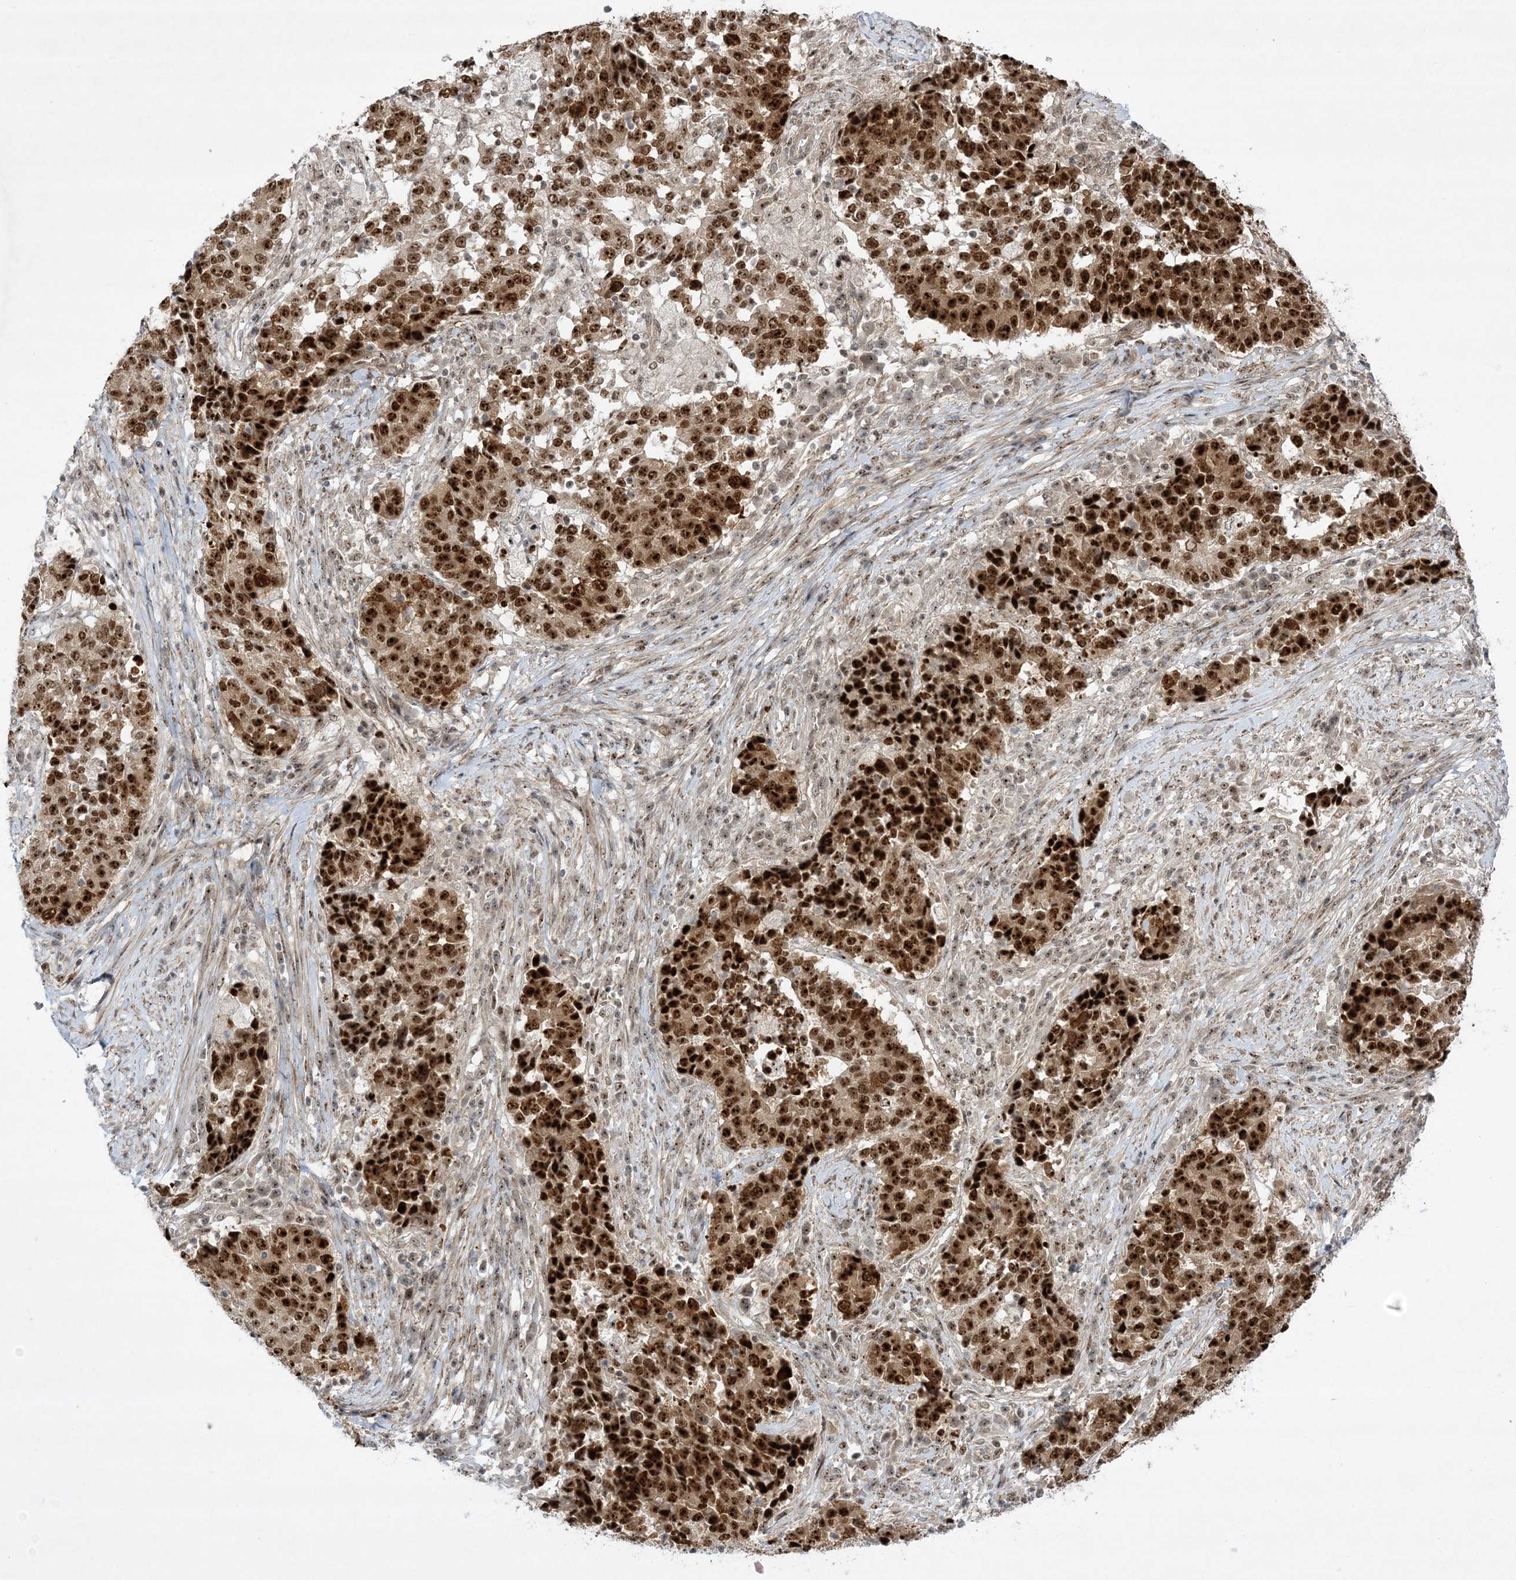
{"staining": {"intensity": "strong", "quantity": ">75%", "location": "cytoplasmic/membranous,nuclear"}, "tissue": "stomach cancer", "cell_type": "Tumor cells", "image_type": "cancer", "snomed": [{"axis": "morphology", "description": "Adenocarcinoma, NOS"}, {"axis": "topography", "description": "Stomach"}], "caption": "The histopathology image exhibits immunohistochemical staining of stomach cancer (adenocarcinoma). There is strong cytoplasmic/membranous and nuclear positivity is appreciated in approximately >75% of tumor cells. (DAB (3,3'-diaminobenzidine) = brown stain, brightfield microscopy at high magnification).", "gene": "NPM3", "patient": {"sex": "male", "age": 59}}